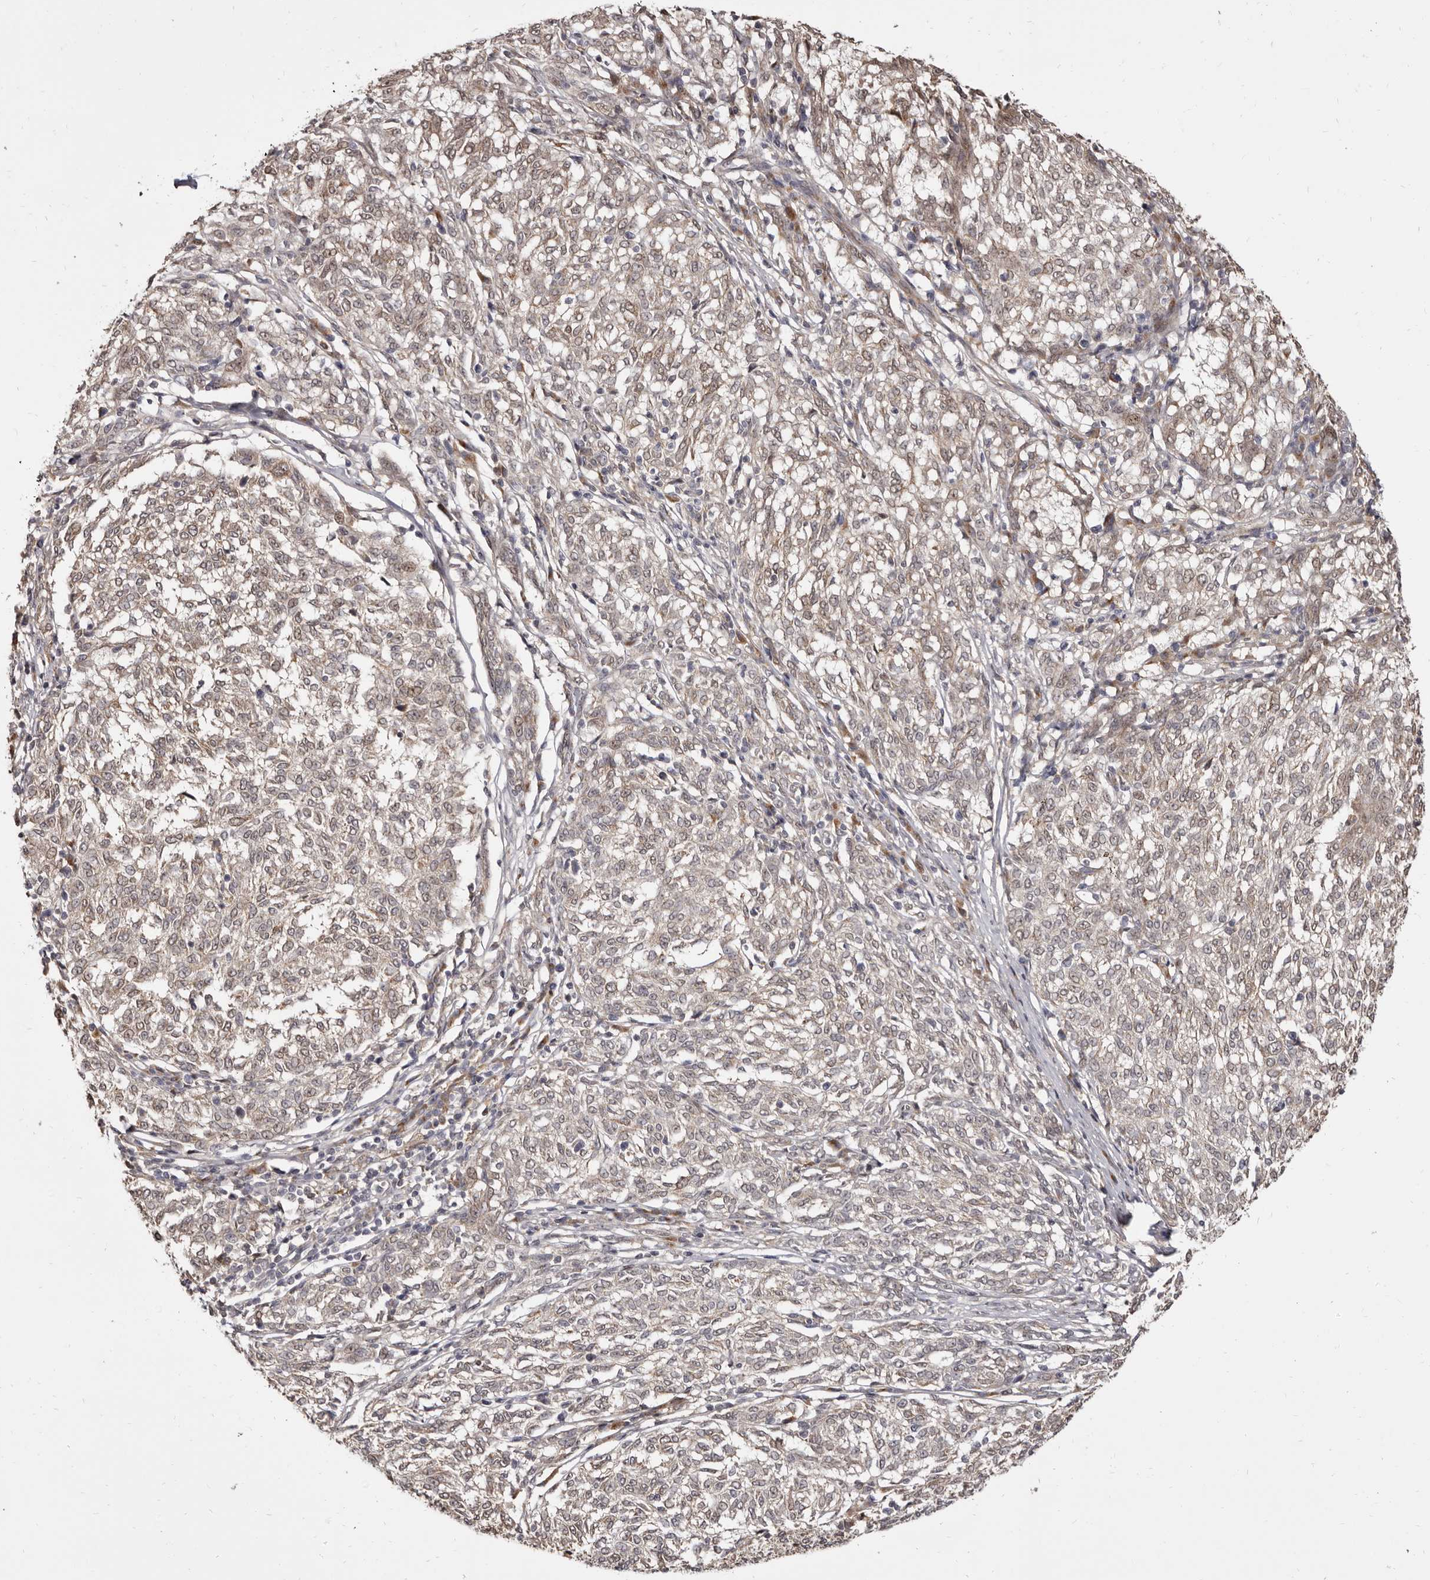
{"staining": {"intensity": "weak", "quantity": "<25%", "location": "cytoplasmic/membranous"}, "tissue": "melanoma", "cell_type": "Tumor cells", "image_type": "cancer", "snomed": [{"axis": "morphology", "description": "Malignant melanoma, NOS"}, {"axis": "topography", "description": "Skin"}], "caption": "Immunohistochemistry (IHC) of human melanoma demonstrates no staining in tumor cells. (Stains: DAB (3,3'-diaminobenzidine) IHC with hematoxylin counter stain, Microscopy: brightfield microscopy at high magnification).", "gene": "ZNF326", "patient": {"sex": "female", "age": 72}}